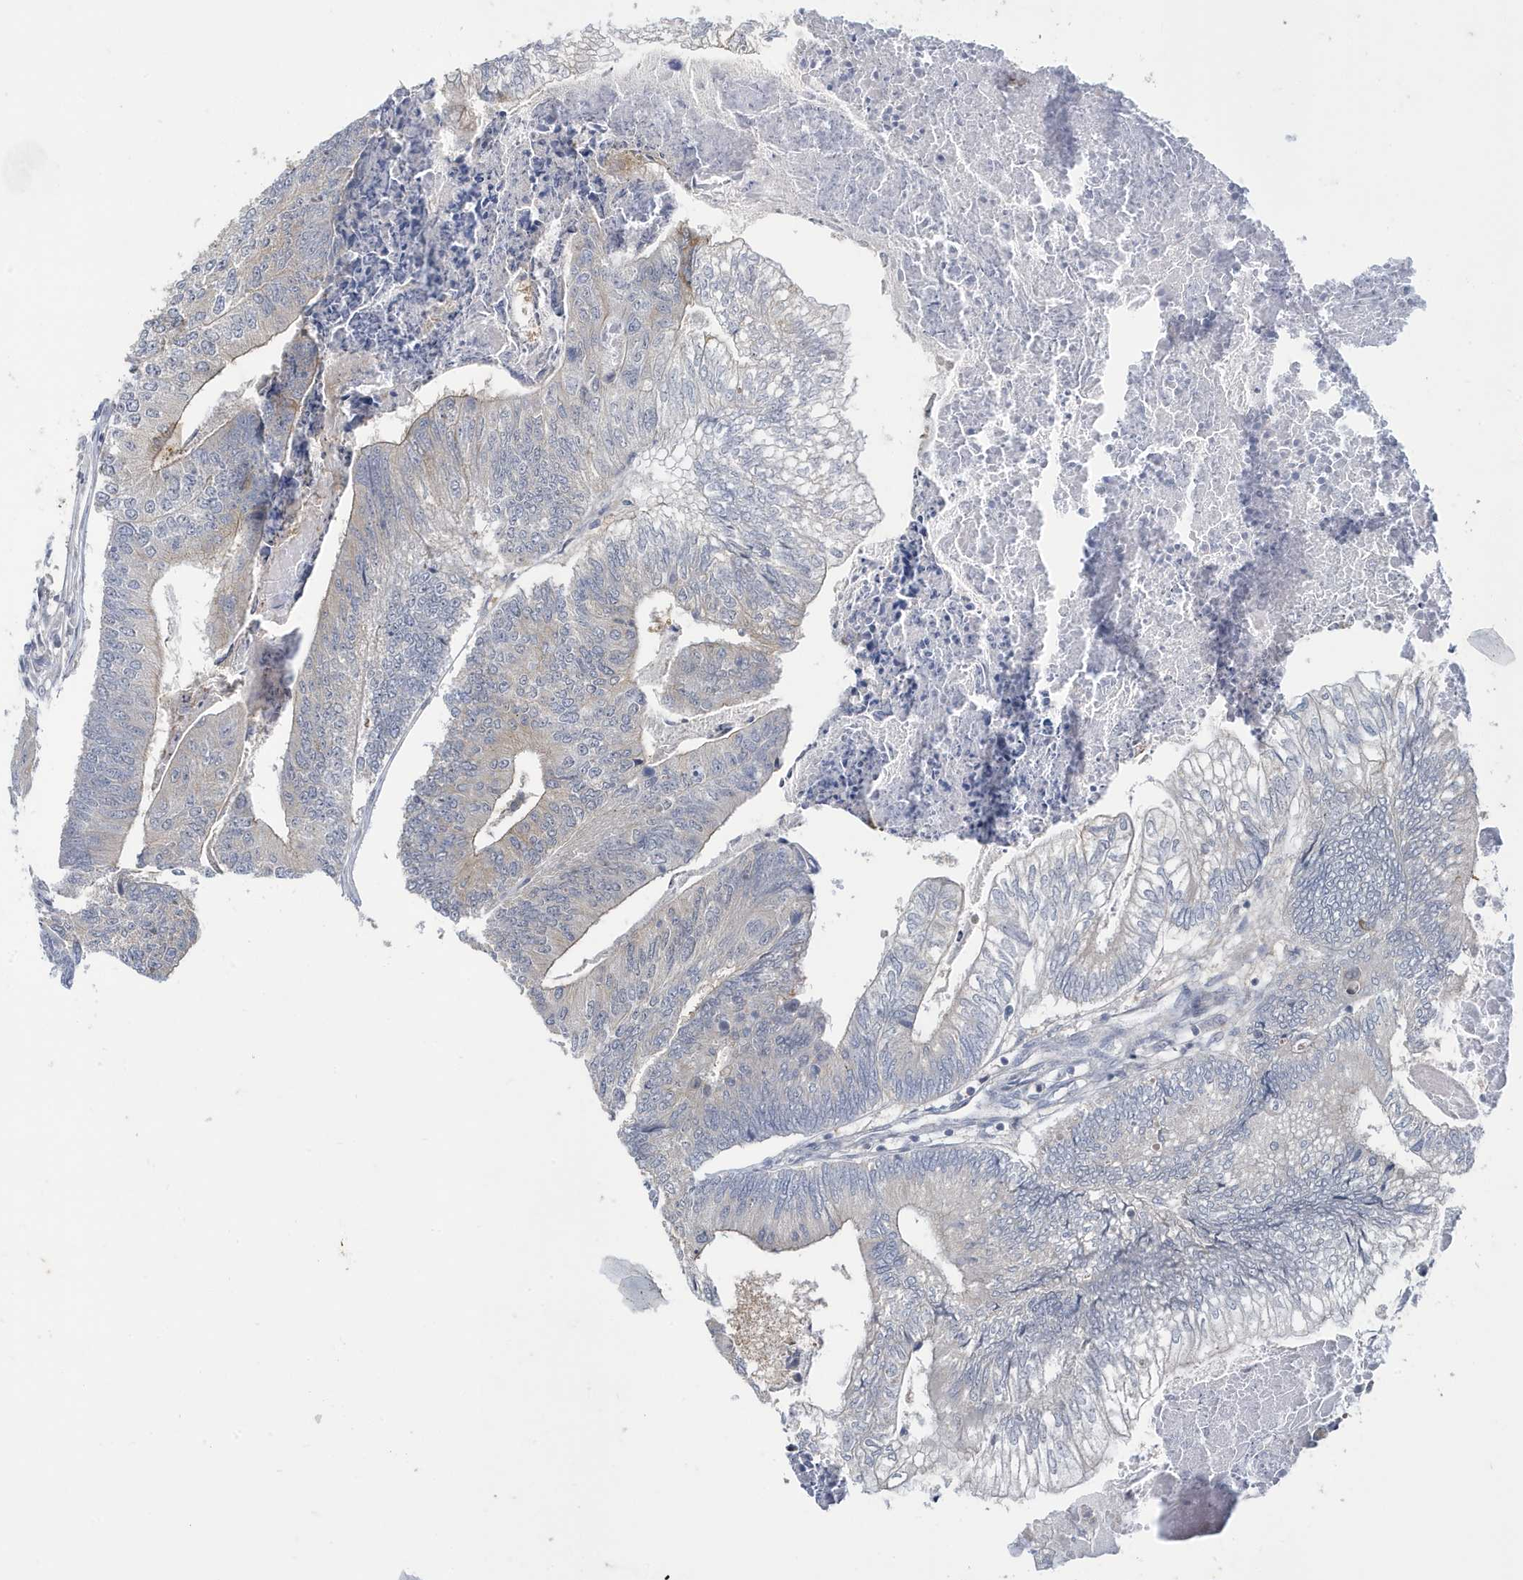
{"staining": {"intensity": "weak", "quantity": "<25%", "location": "cytoplasmic/membranous"}, "tissue": "colorectal cancer", "cell_type": "Tumor cells", "image_type": "cancer", "snomed": [{"axis": "morphology", "description": "Adenocarcinoma, NOS"}, {"axis": "topography", "description": "Colon"}], "caption": "Colorectal cancer (adenocarcinoma) was stained to show a protein in brown. There is no significant positivity in tumor cells. (DAB IHC, high magnification).", "gene": "ZNF654", "patient": {"sex": "female", "age": 67}}